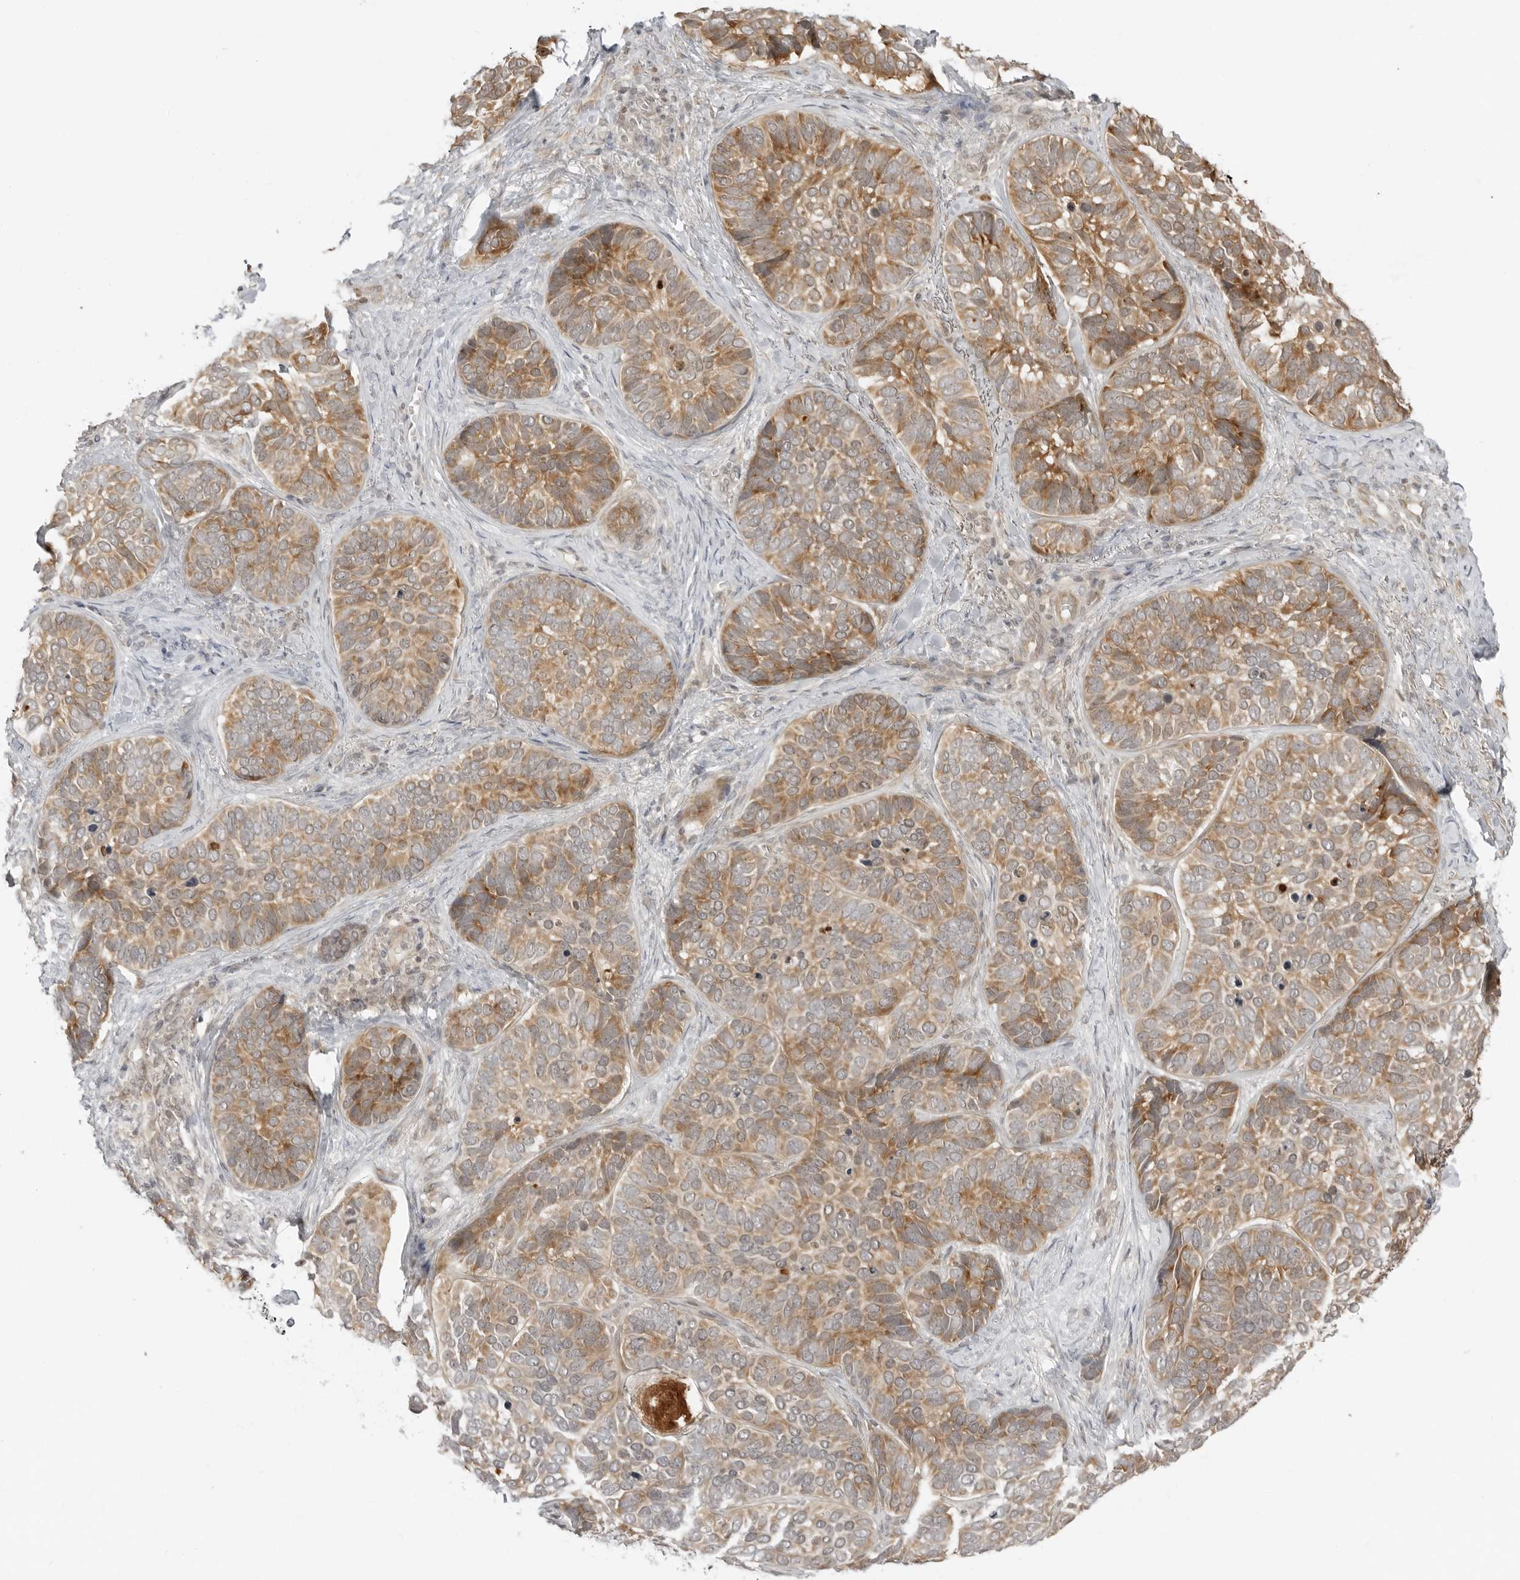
{"staining": {"intensity": "moderate", "quantity": ">75%", "location": "cytoplasmic/membranous"}, "tissue": "skin cancer", "cell_type": "Tumor cells", "image_type": "cancer", "snomed": [{"axis": "morphology", "description": "Basal cell carcinoma"}, {"axis": "topography", "description": "Skin"}], "caption": "Skin cancer (basal cell carcinoma) stained with immunohistochemistry demonstrates moderate cytoplasmic/membranous staining in about >75% of tumor cells.", "gene": "PRRC2C", "patient": {"sex": "male", "age": 62}}